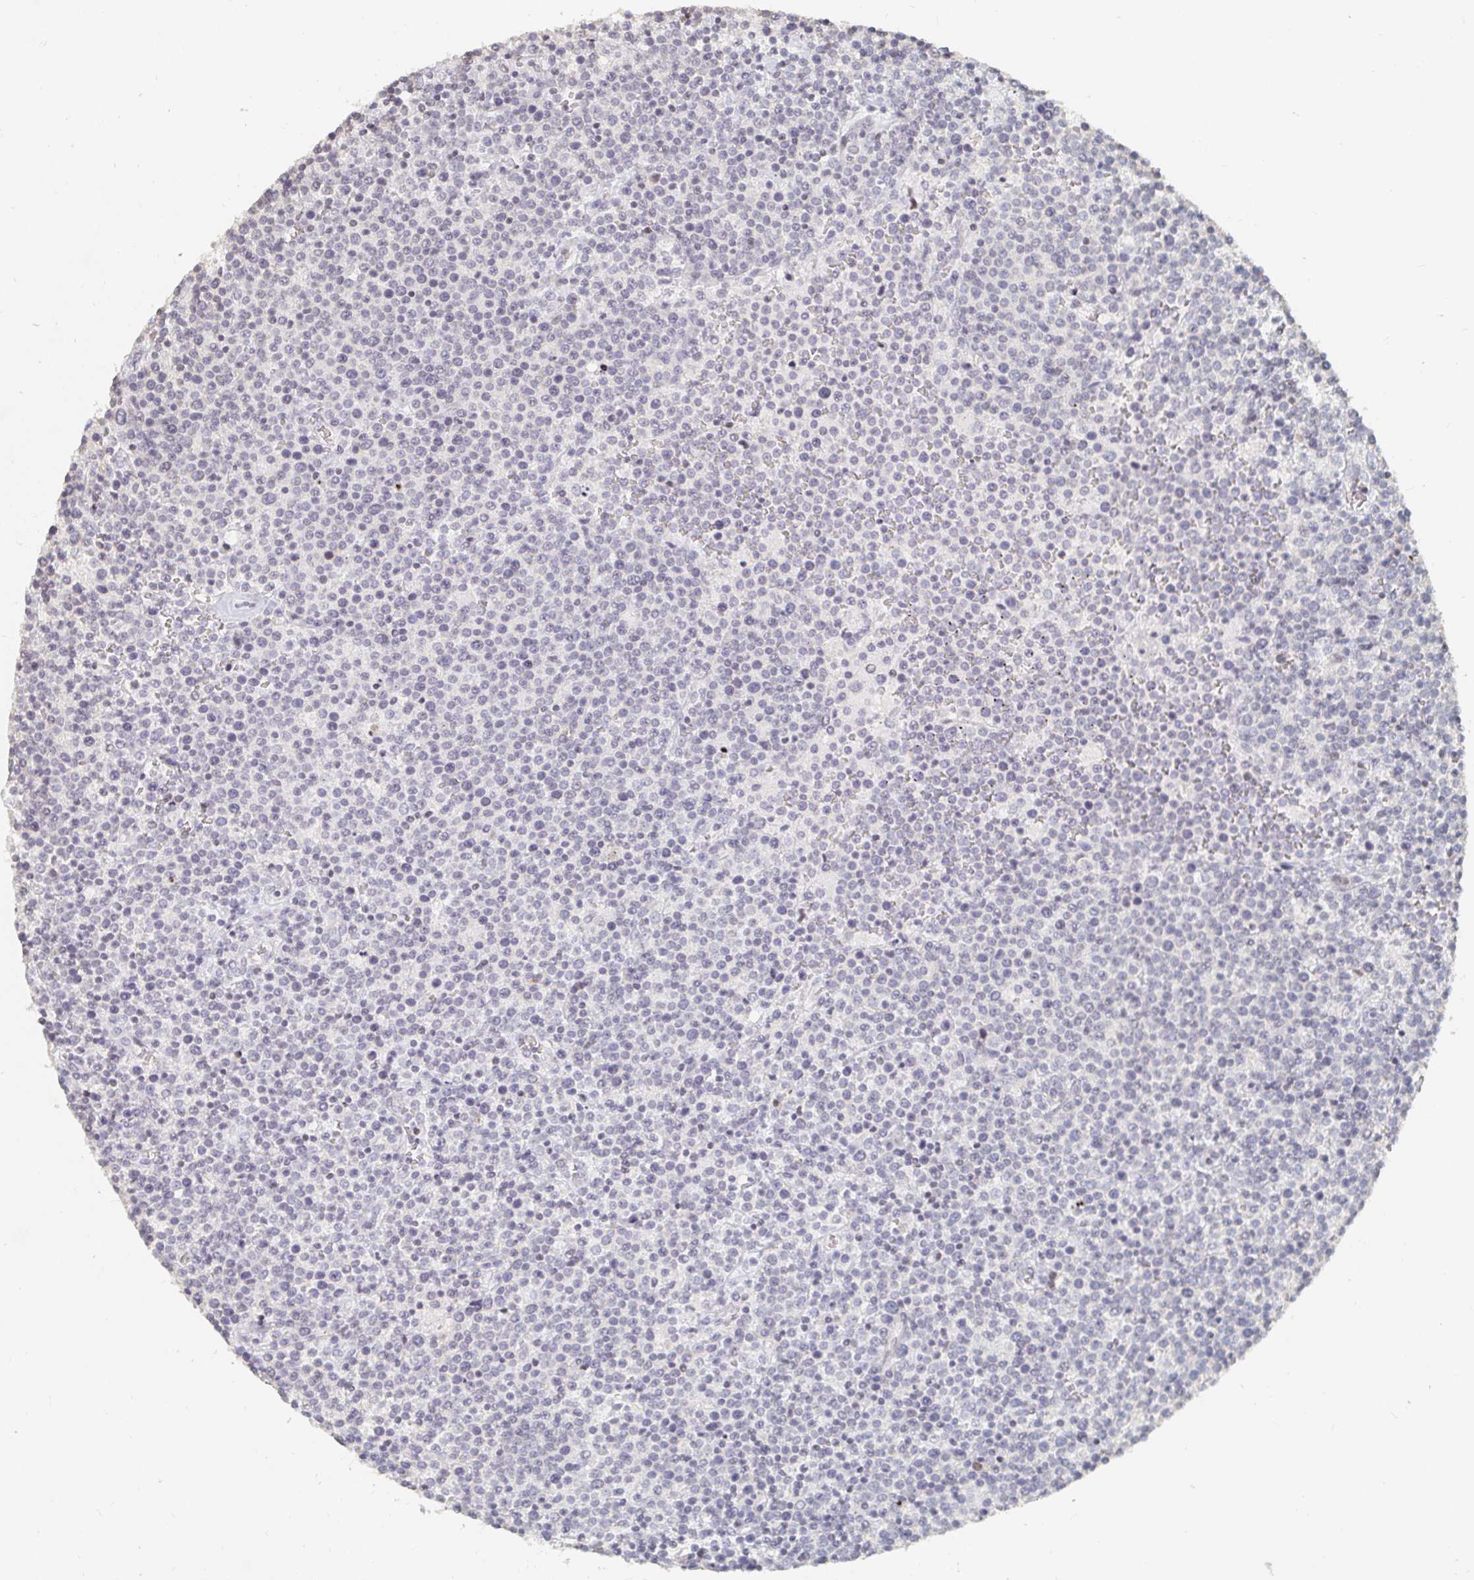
{"staining": {"intensity": "negative", "quantity": "none", "location": "none"}, "tissue": "lymphoma", "cell_type": "Tumor cells", "image_type": "cancer", "snomed": [{"axis": "morphology", "description": "Malignant lymphoma, non-Hodgkin's type, High grade"}, {"axis": "topography", "description": "Lymph node"}], "caption": "Lymphoma stained for a protein using immunohistochemistry demonstrates no staining tumor cells.", "gene": "NME9", "patient": {"sex": "male", "age": 61}}